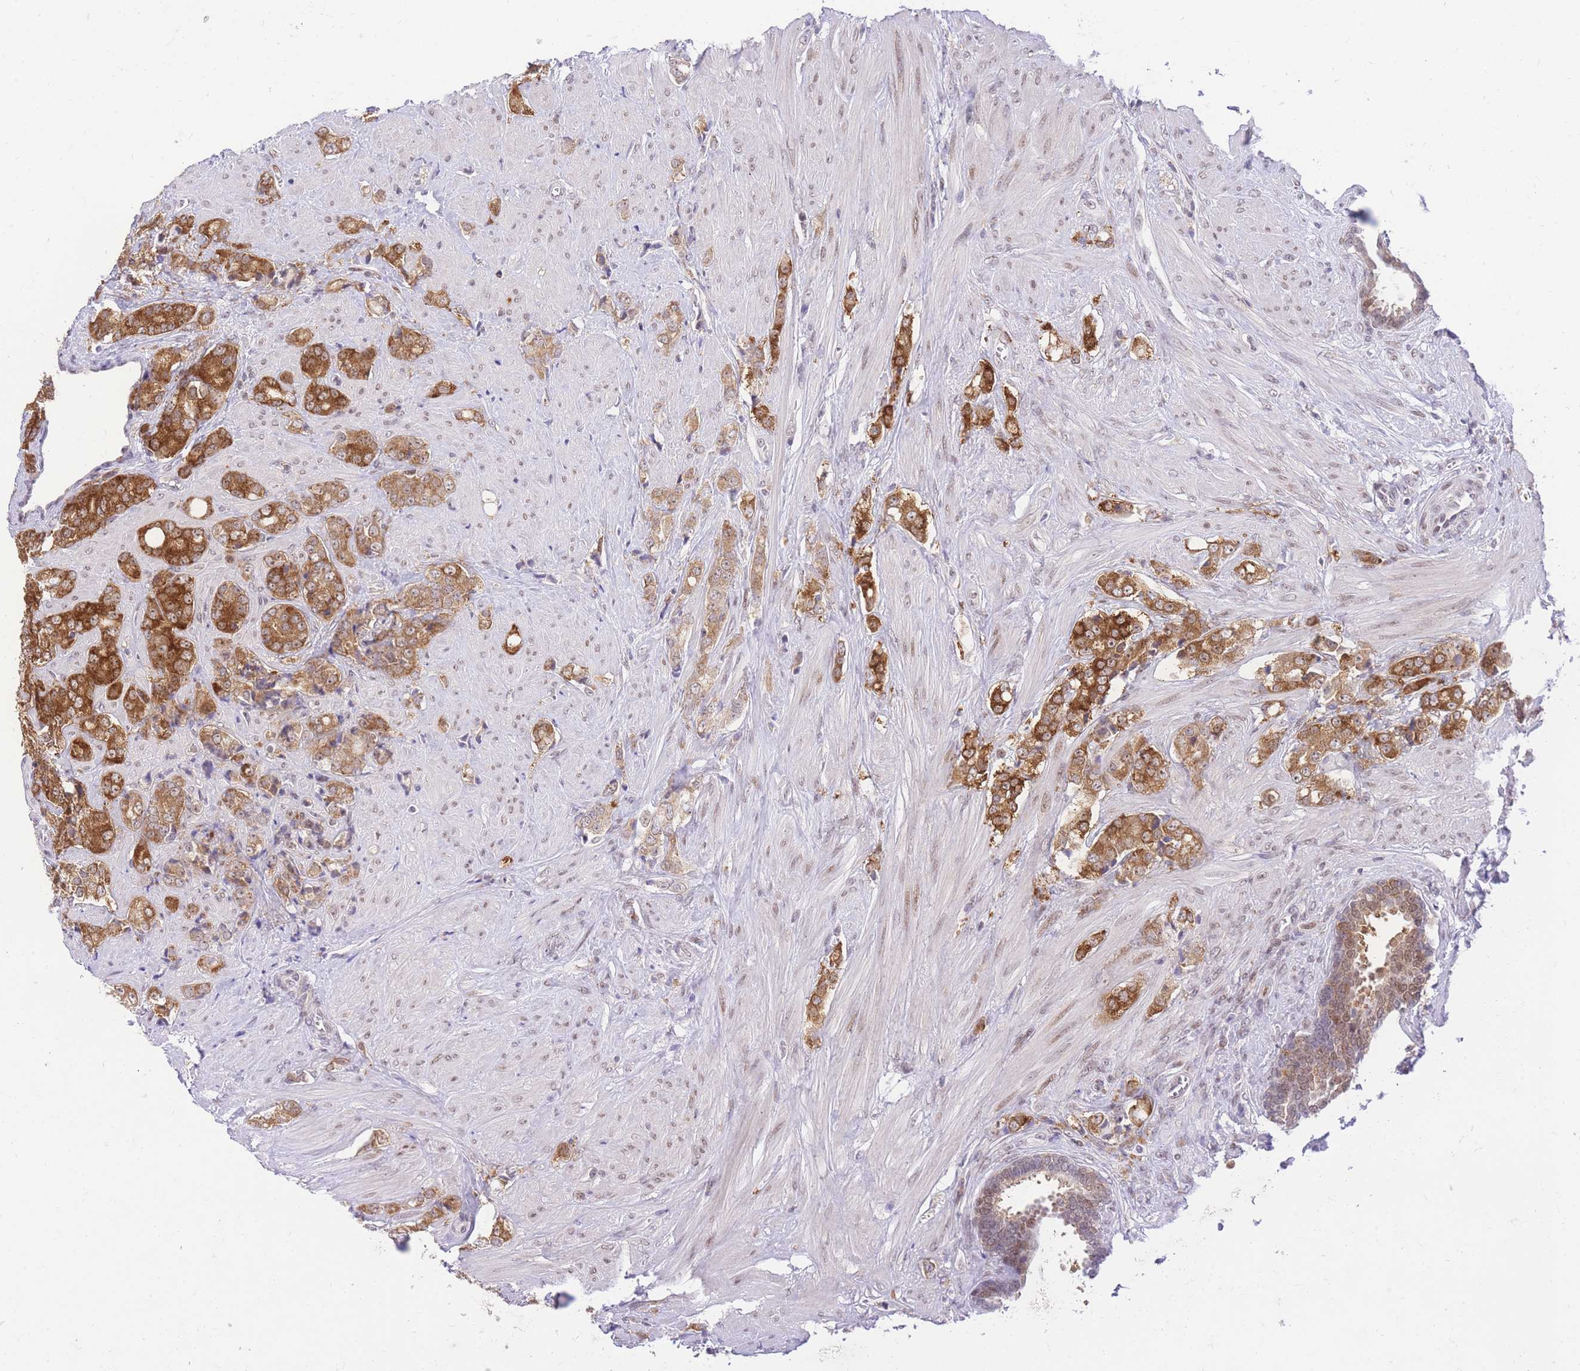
{"staining": {"intensity": "moderate", "quantity": ">75%", "location": "cytoplasmic/membranous"}, "tissue": "prostate cancer", "cell_type": "Tumor cells", "image_type": "cancer", "snomed": [{"axis": "morphology", "description": "Adenocarcinoma, High grade"}, {"axis": "topography", "description": "Prostate"}], "caption": "Tumor cells reveal moderate cytoplasmic/membranous positivity in approximately >75% of cells in prostate cancer.", "gene": "STK39", "patient": {"sex": "male", "age": 62}}